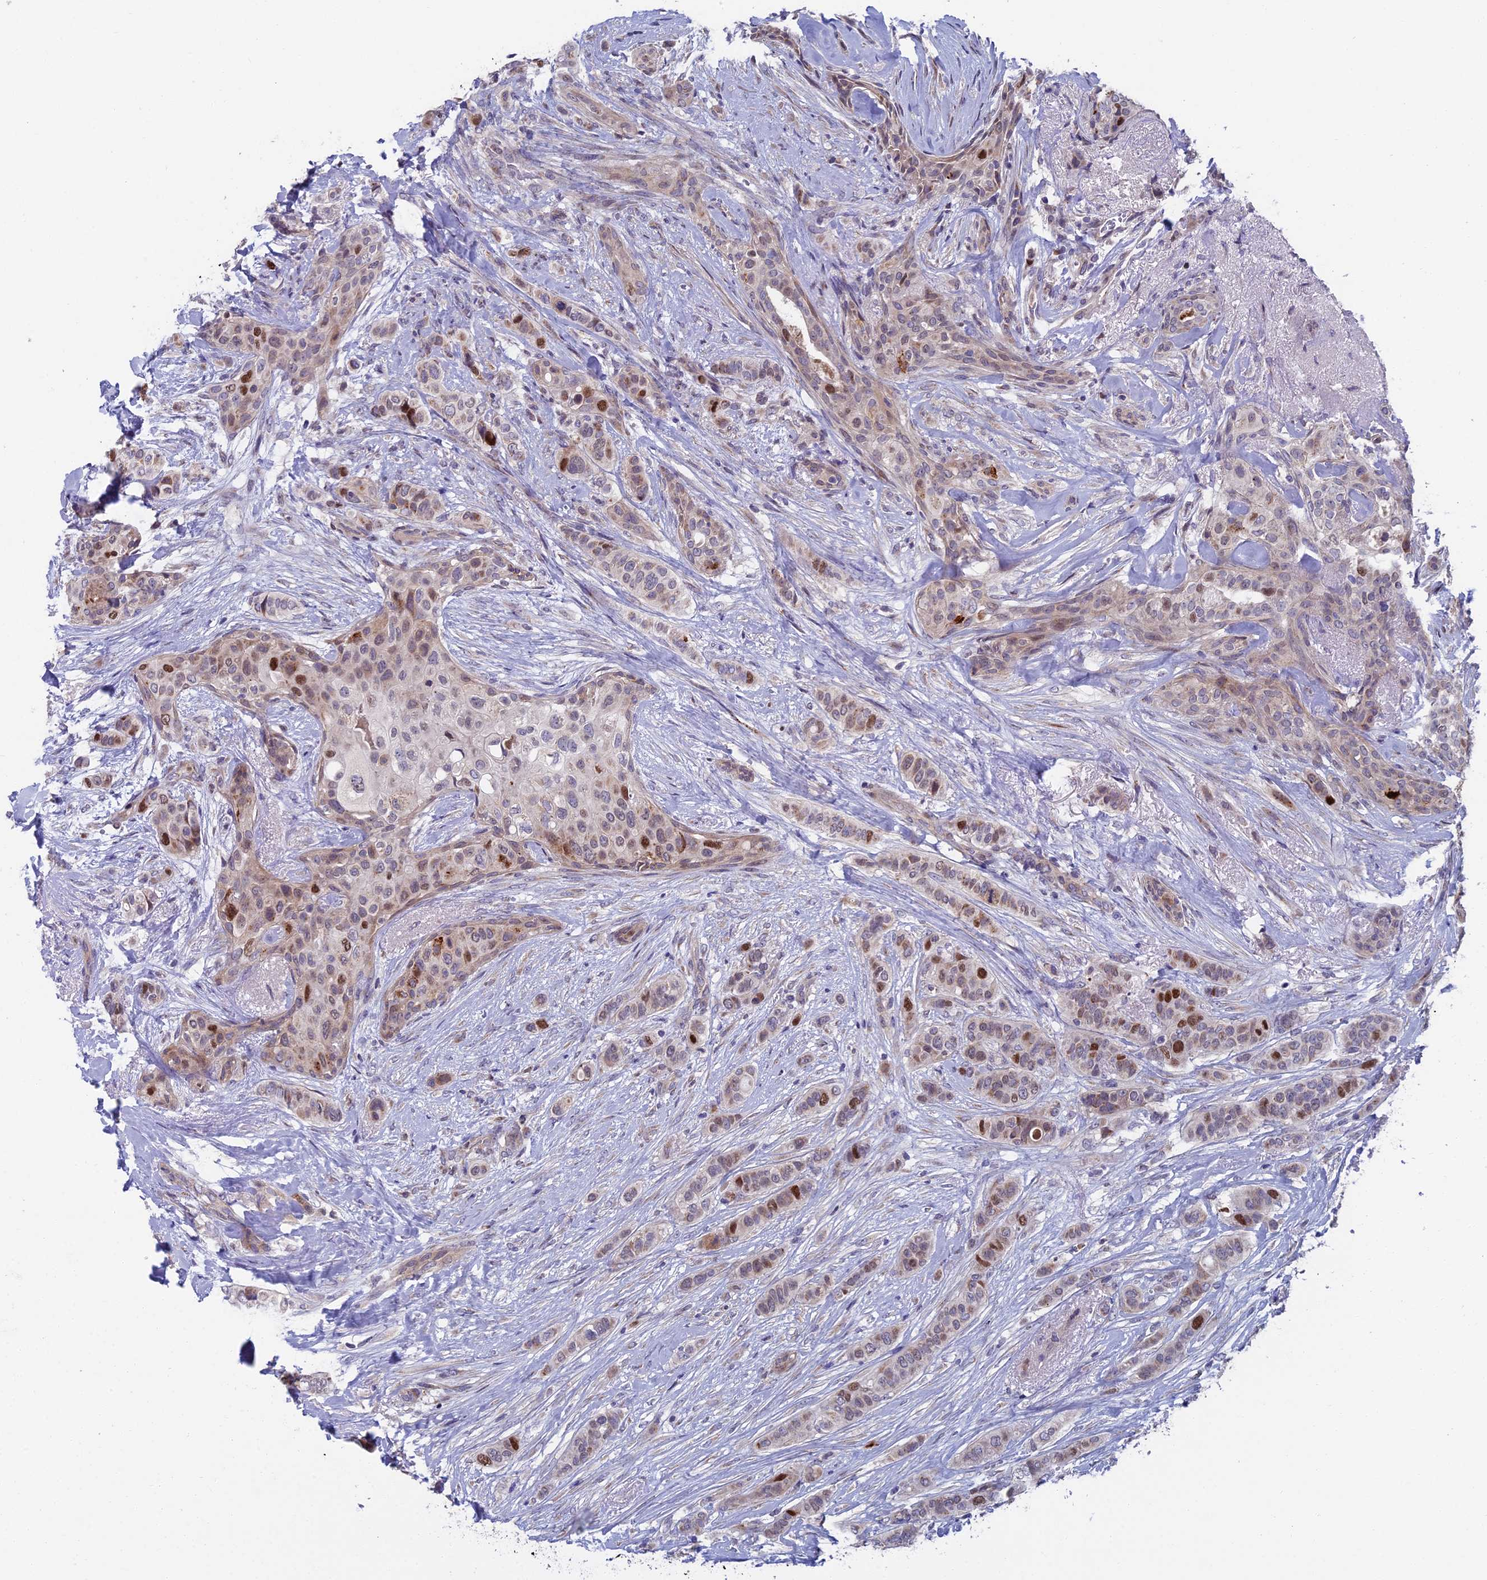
{"staining": {"intensity": "moderate", "quantity": "<25%", "location": "nuclear"}, "tissue": "breast cancer", "cell_type": "Tumor cells", "image_type": "cancer", "snomed": [{"axis": "morphology", "description": "Lobular carcinoma"}, {"axis": "topography", "description": "Breast"}], "caption": "Immunohistochemistry photomicrograph of lobular carcinoma (breast) stained for a protein (brown), which demonstrates low levels of moderate nuclear positivity in approximately <25% of tumor cells.", "gene": "LIG1", "patient": {"sex": "female", "age": 51}}